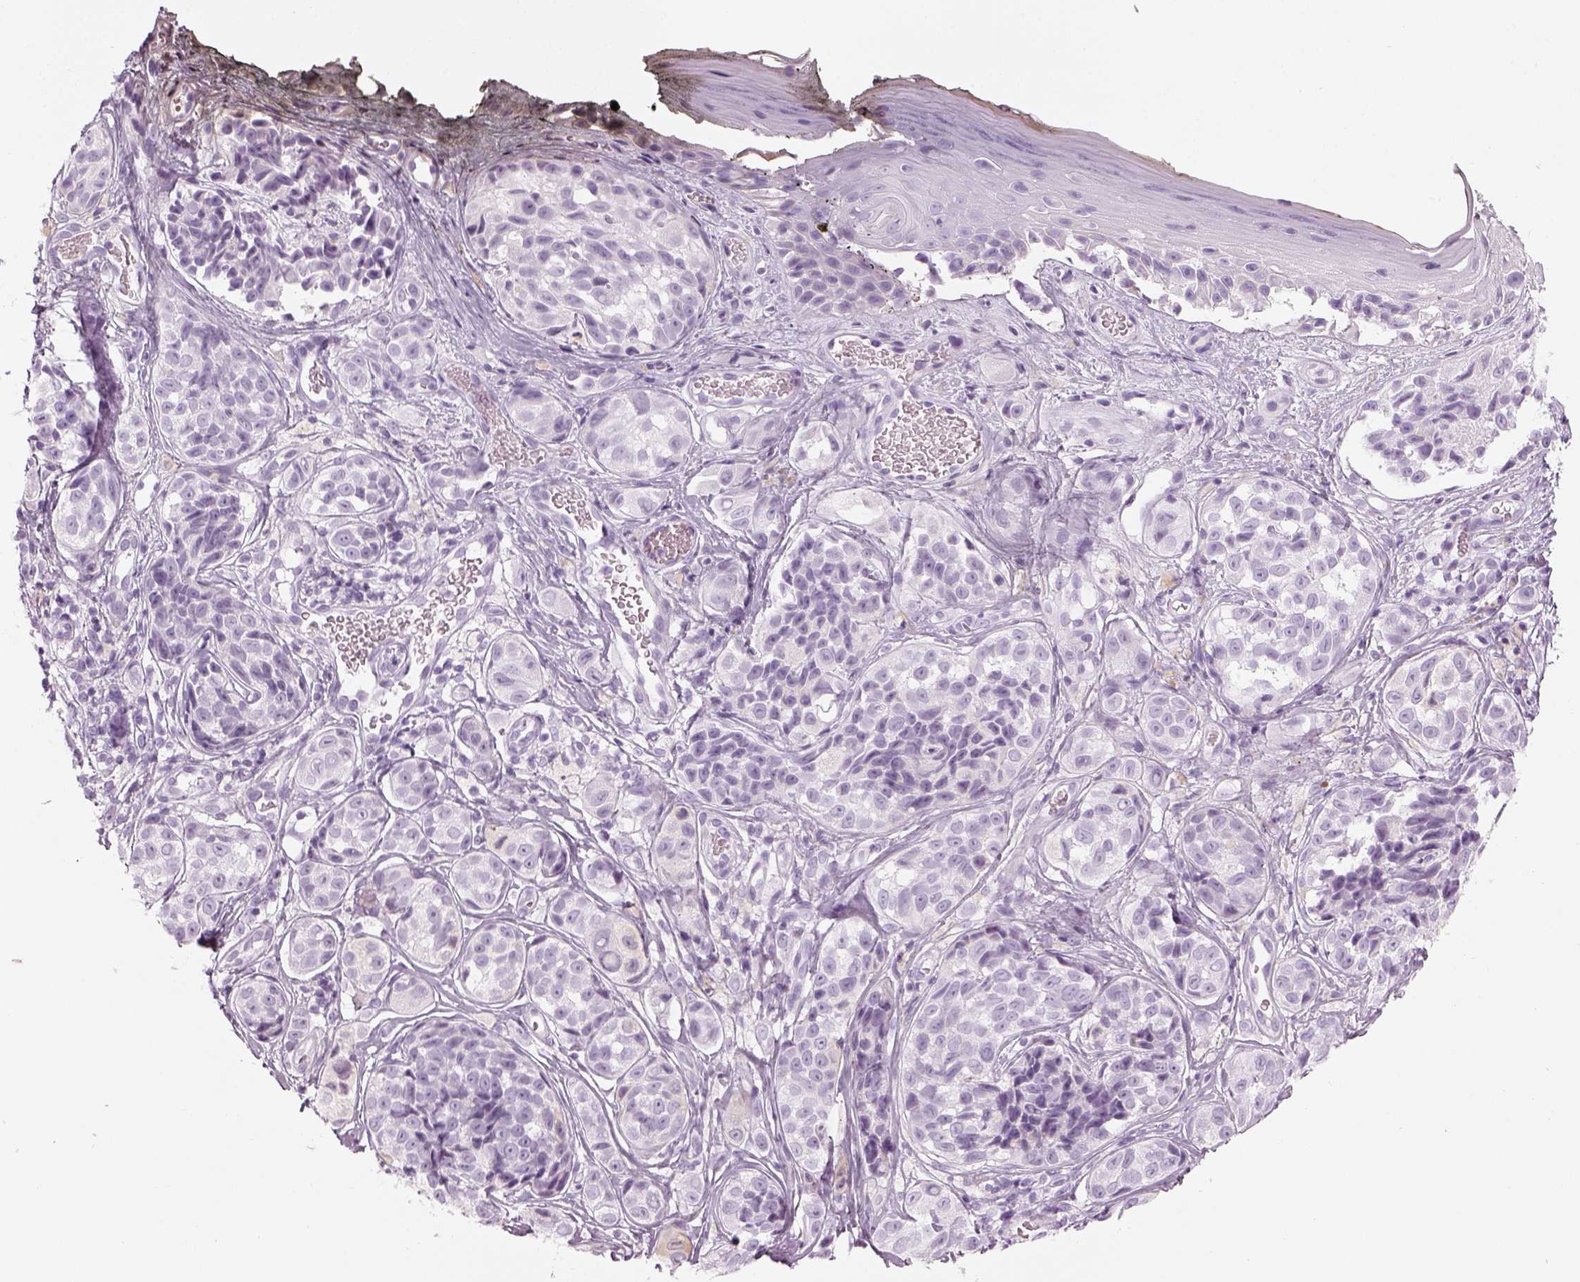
{"staining": {"intensity": "negative", "quantity": "none", "location": "none"}, "tissue": "melanoma", "cell_type": "Tumor cells", "image_type": "cancer", "snomed": [{"axis": "morphology", "description": "Malignant melanoma, NOS"}, {"axis": "topography", "description": "Skin"}], "caption": "Melanoma was stained to show a protein in brown. There is no significant positivity in tumor cells.", "gene": "SAG", "patient": {"sex": "male", "age": 48}}